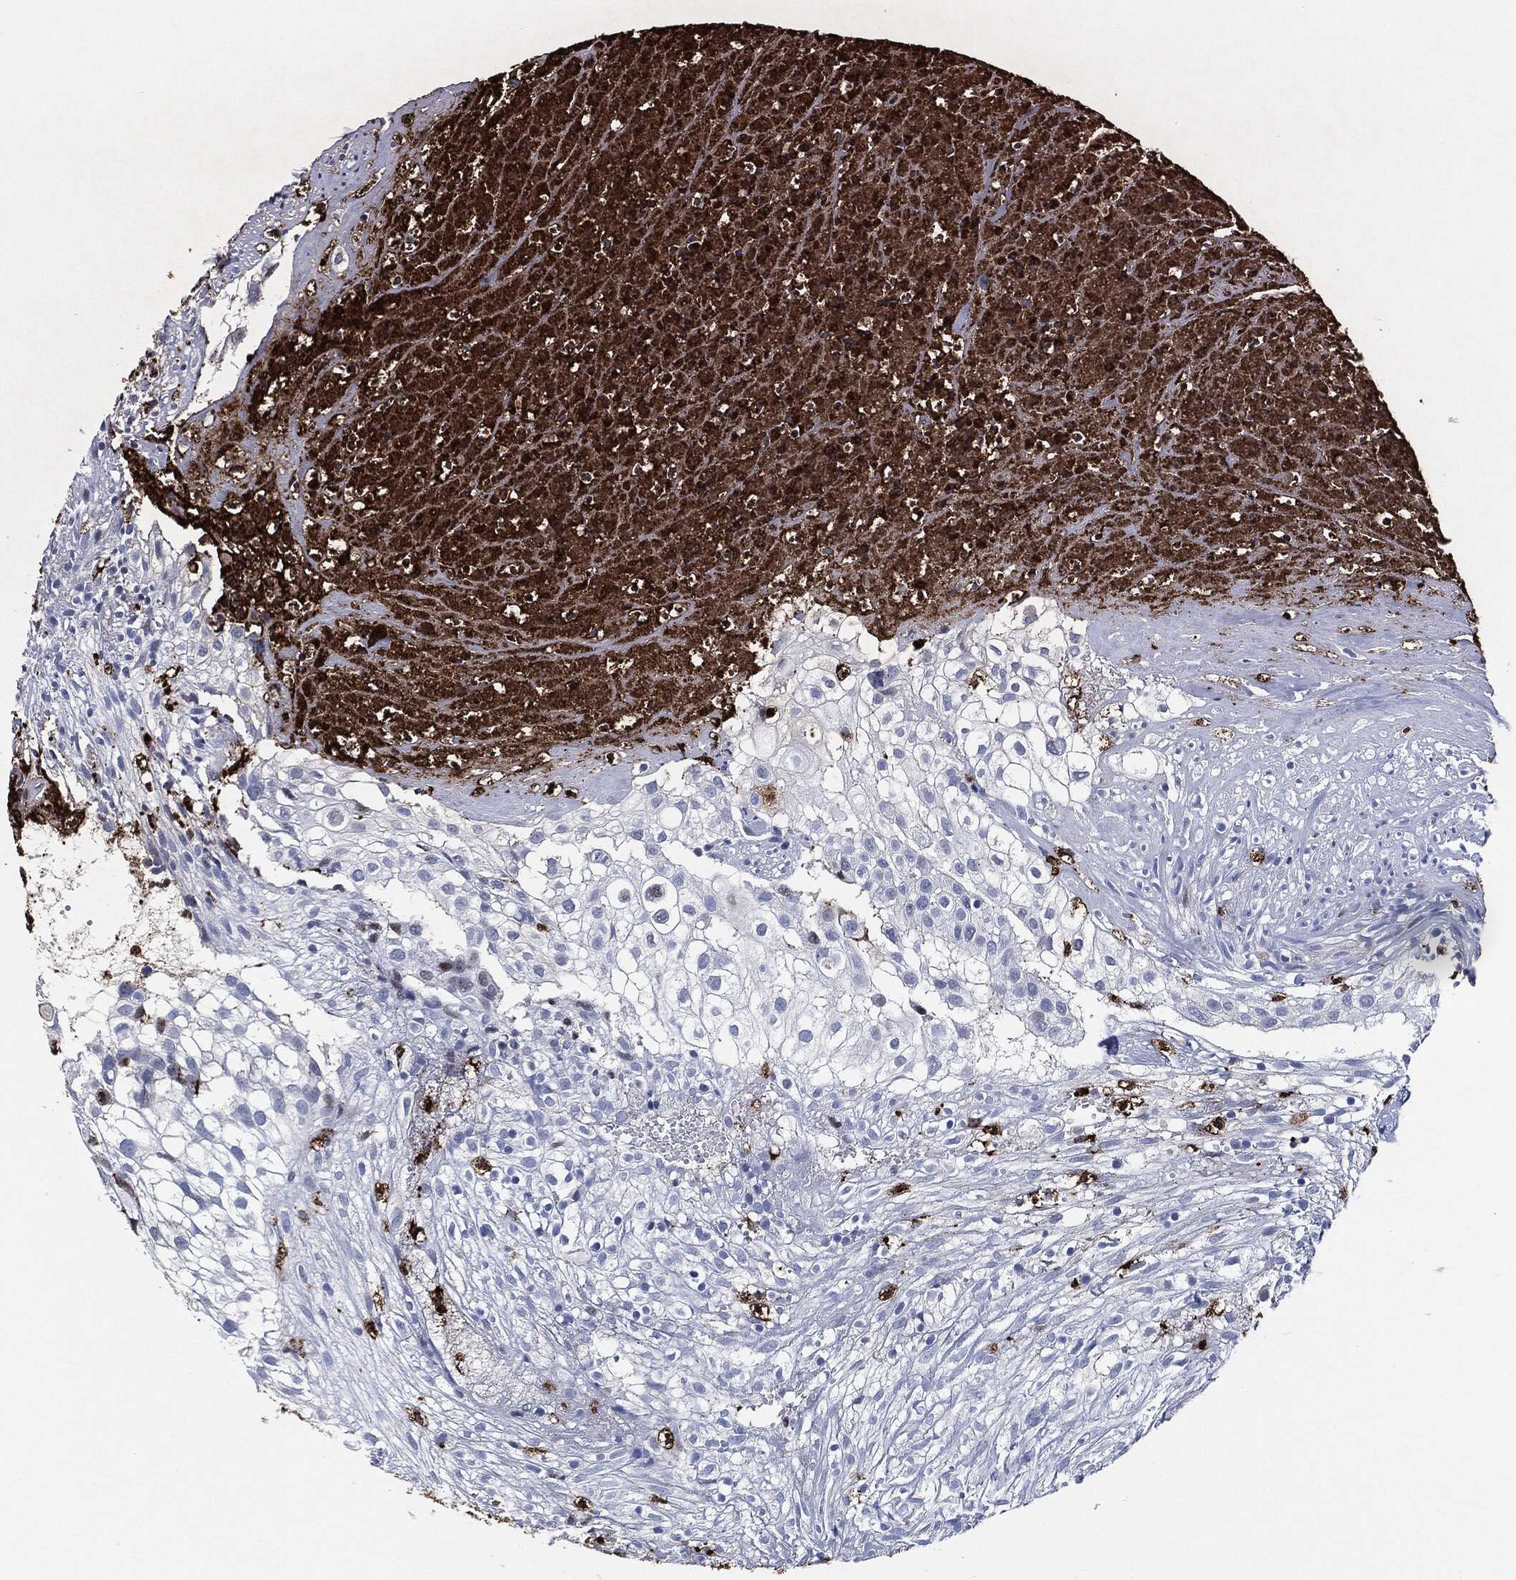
{"staining": {"intensity": "negative", "quantity": "none", "location": "none"}, "tissue": "urothelial cancer", "cell_type": "Tumor cells", "image_type": "cancer", "snomed": [{"axis": "morphology", "description": "Urothelial carcinoma, High grade"}, {"axis": "topography", "description": "Urinary bladder"}], "caption": "This is an immunohistochemistry (IHC) image of human urothelial cancer. There is no staining in tumor cells.", "gene": "MPO", "patient": {"sex": "female", "age": 79}}